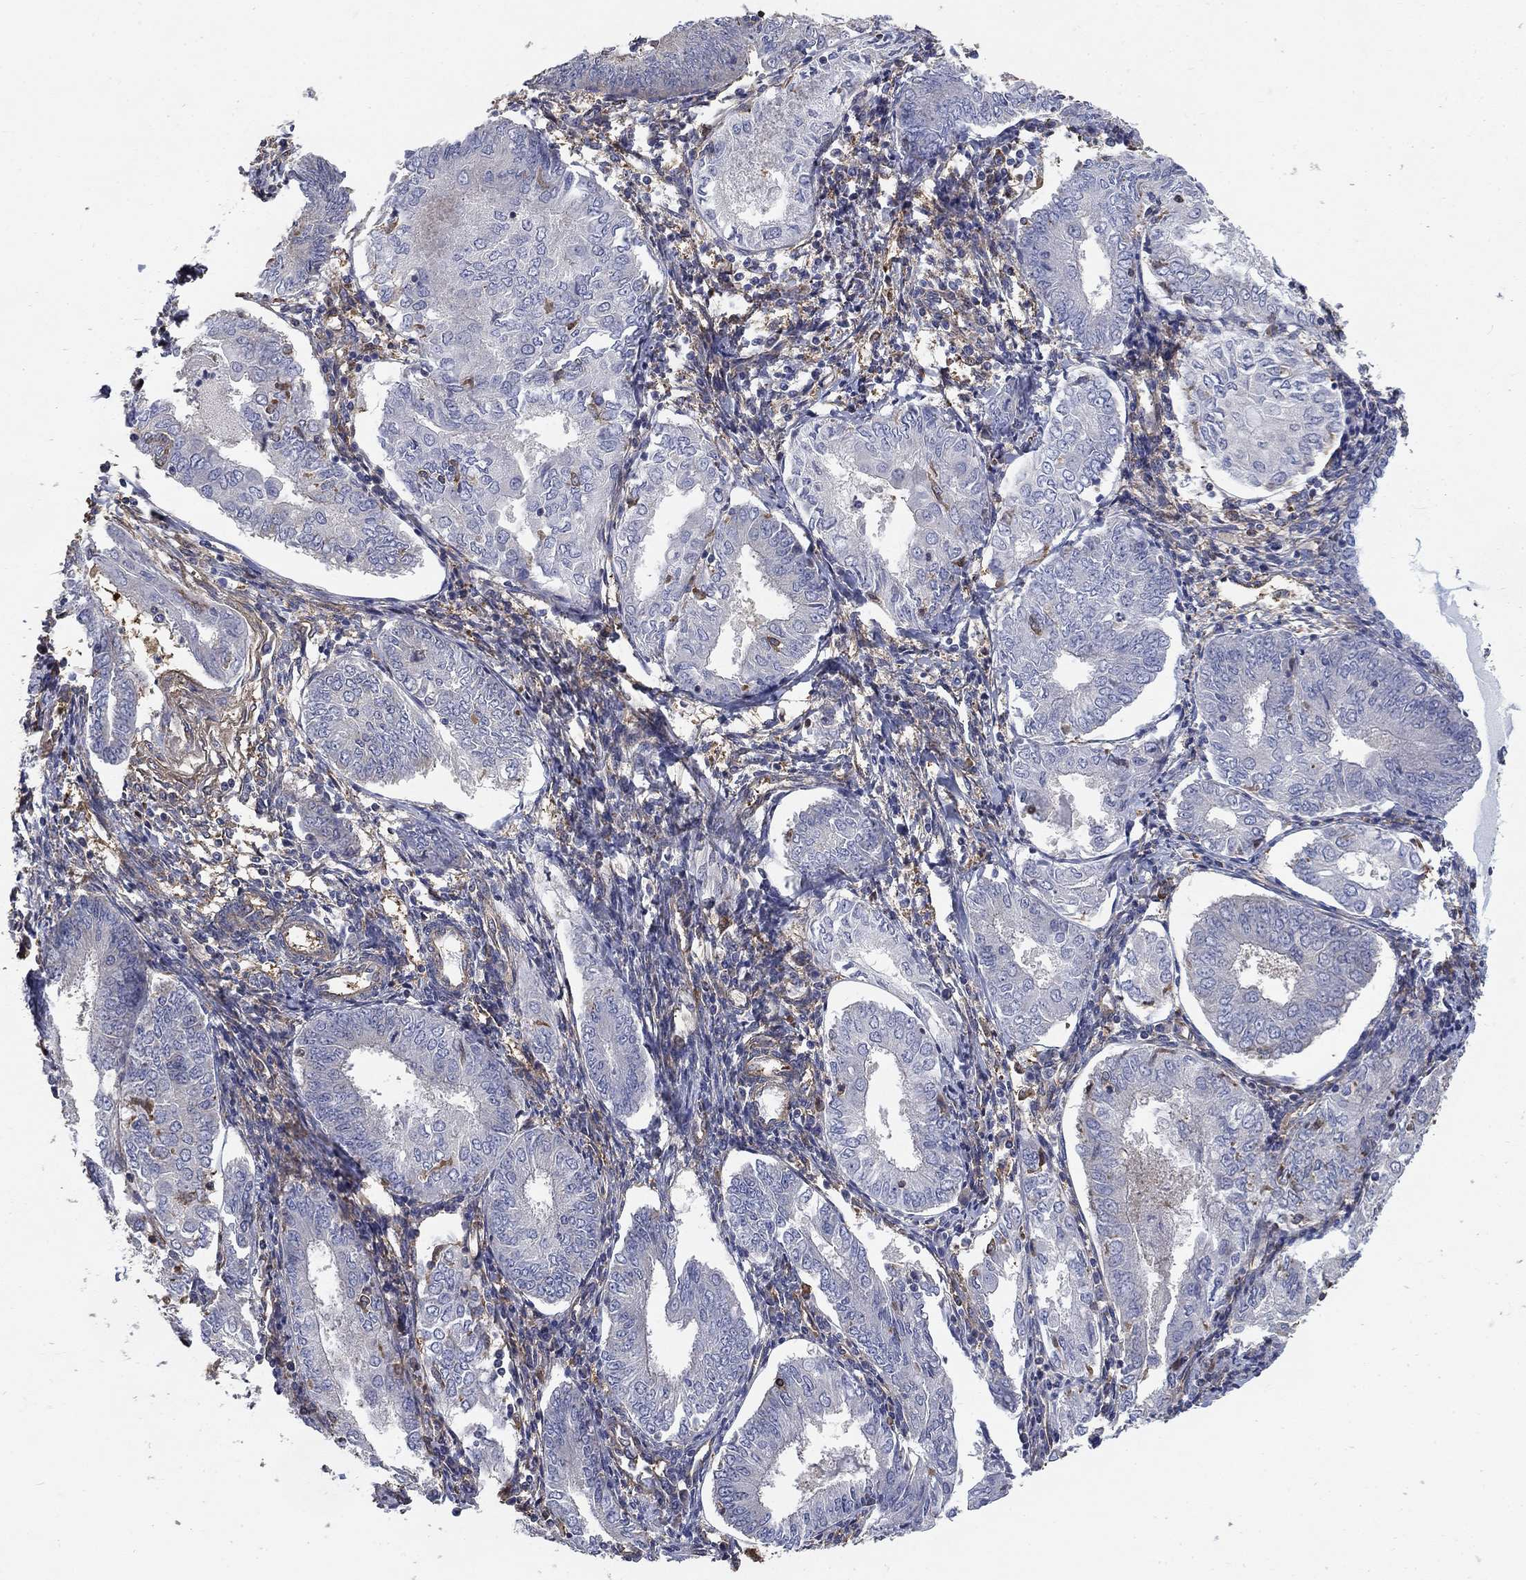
{"staining": {"intensity": "moderate", "quantity": "<25%", "location": "cytoplasmic/membranous"}, "tissue": "endometrial cancer", "cell_type": "Tumor cells", "image_type": "cancer", "snomed": [{"axis": "morphology", "description": "Adenocarcinoma, NOS"}, {"axis": "topography", "description": "Endometrium"}], "caption": "This histopathology image displays immunohistochemistry staining of adenocarcinoma (endometrial), with low moderate cytoplasmic/membranous expression in approximately <25% of tumor cells.", "gene": "DPYSL2", "patient": {"sex": "female", "age": 68}}